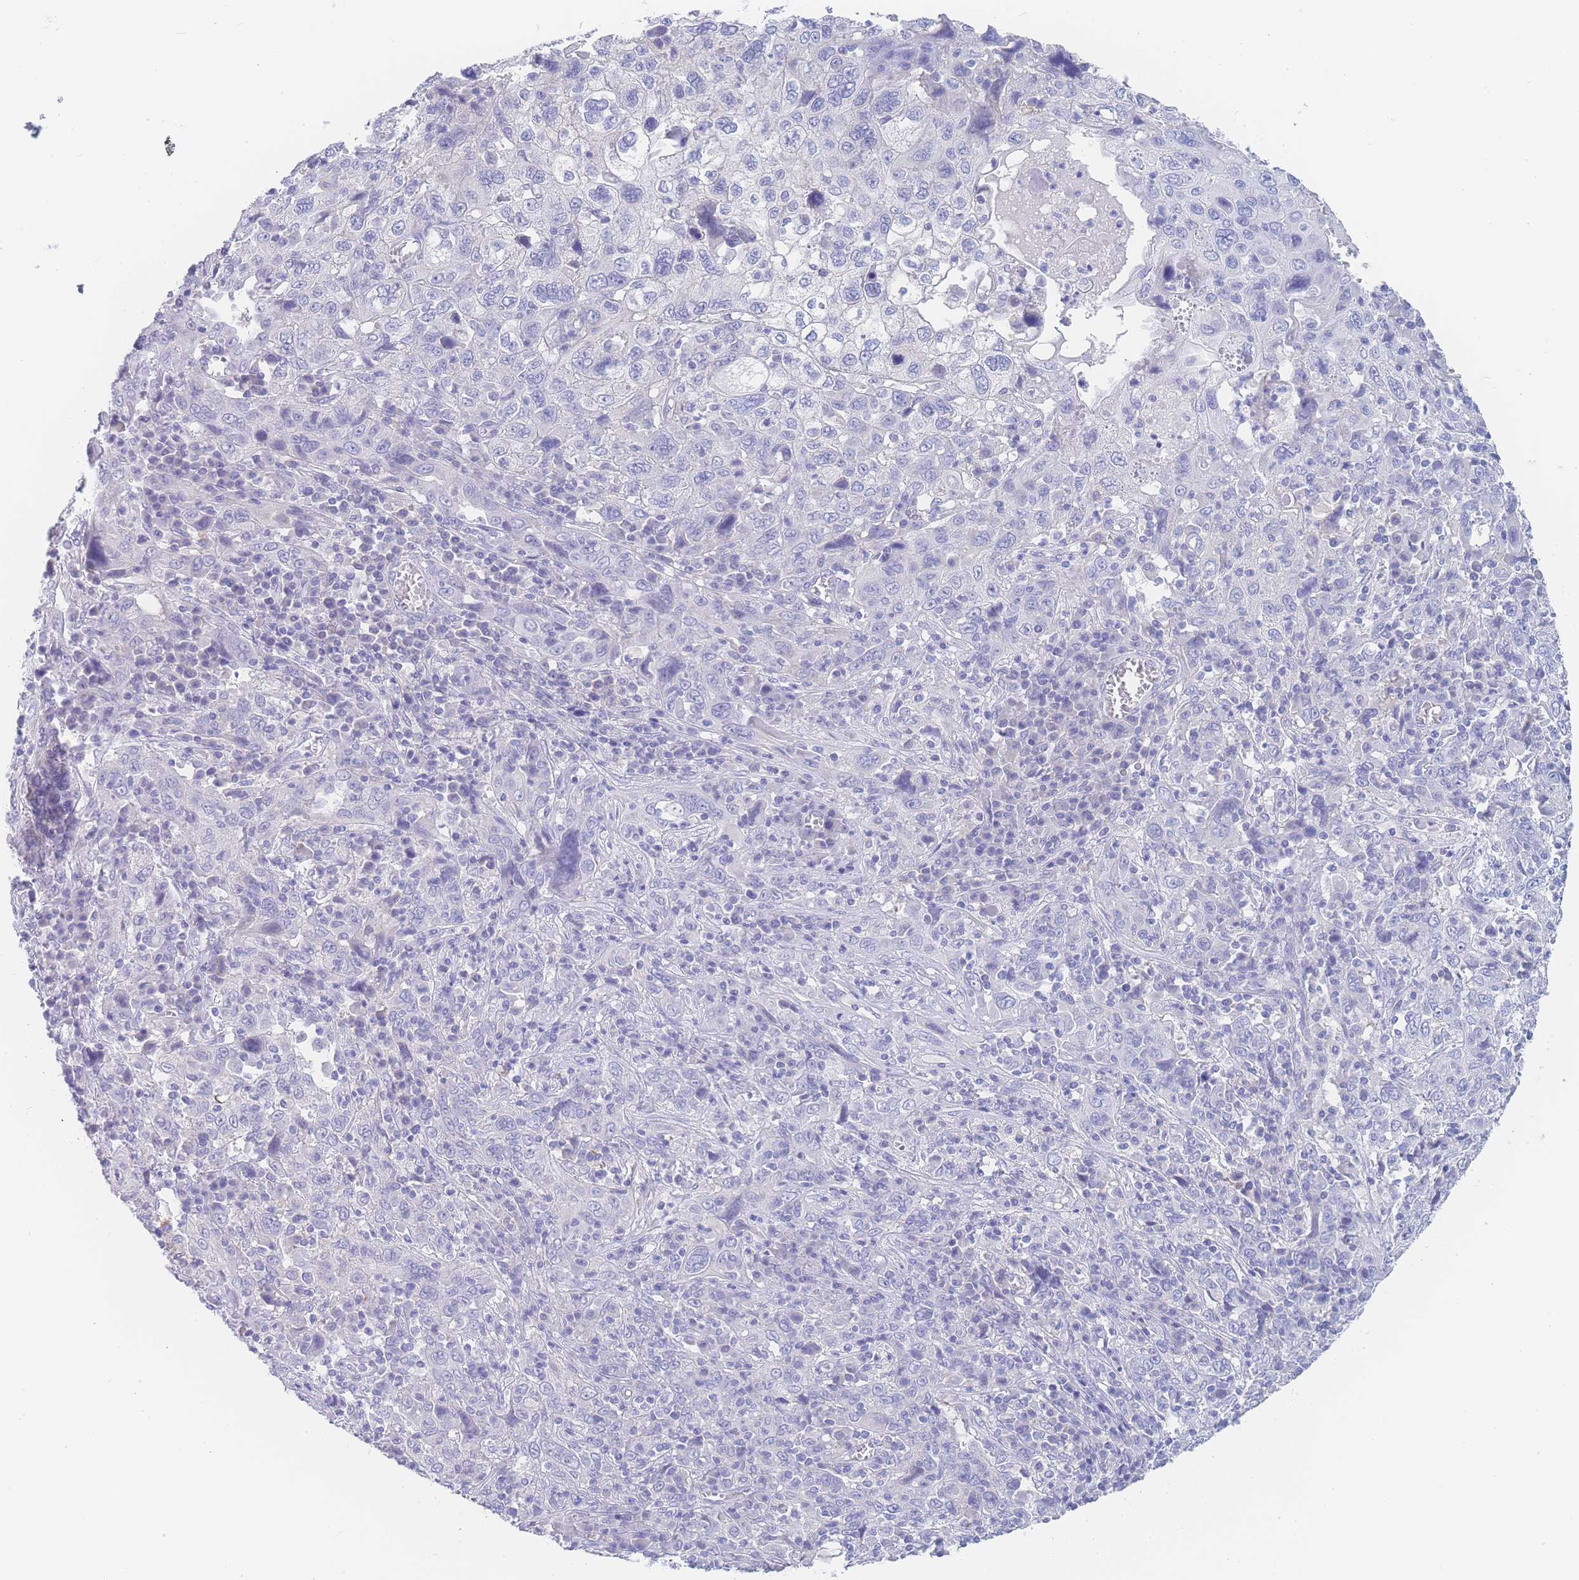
{"staining": {"intensity": "negative", "quantity": "none", "location": "none"}, "tissue": "cervical cancer", "cell_type": "Tumor cells", "image_type": "cancer", "snomed": [{"axis": "morphology", "description": "Squamous cell carcinoma, NOS"}, {"axis": "topography", "description": "Cervix"}], "caption": "Tumor cells are negative for protein expression in human cervical cancer (squamous cell carcinoma).", "gene": "LZTFL1", "patient": {"sex": "female", "age": 46}}